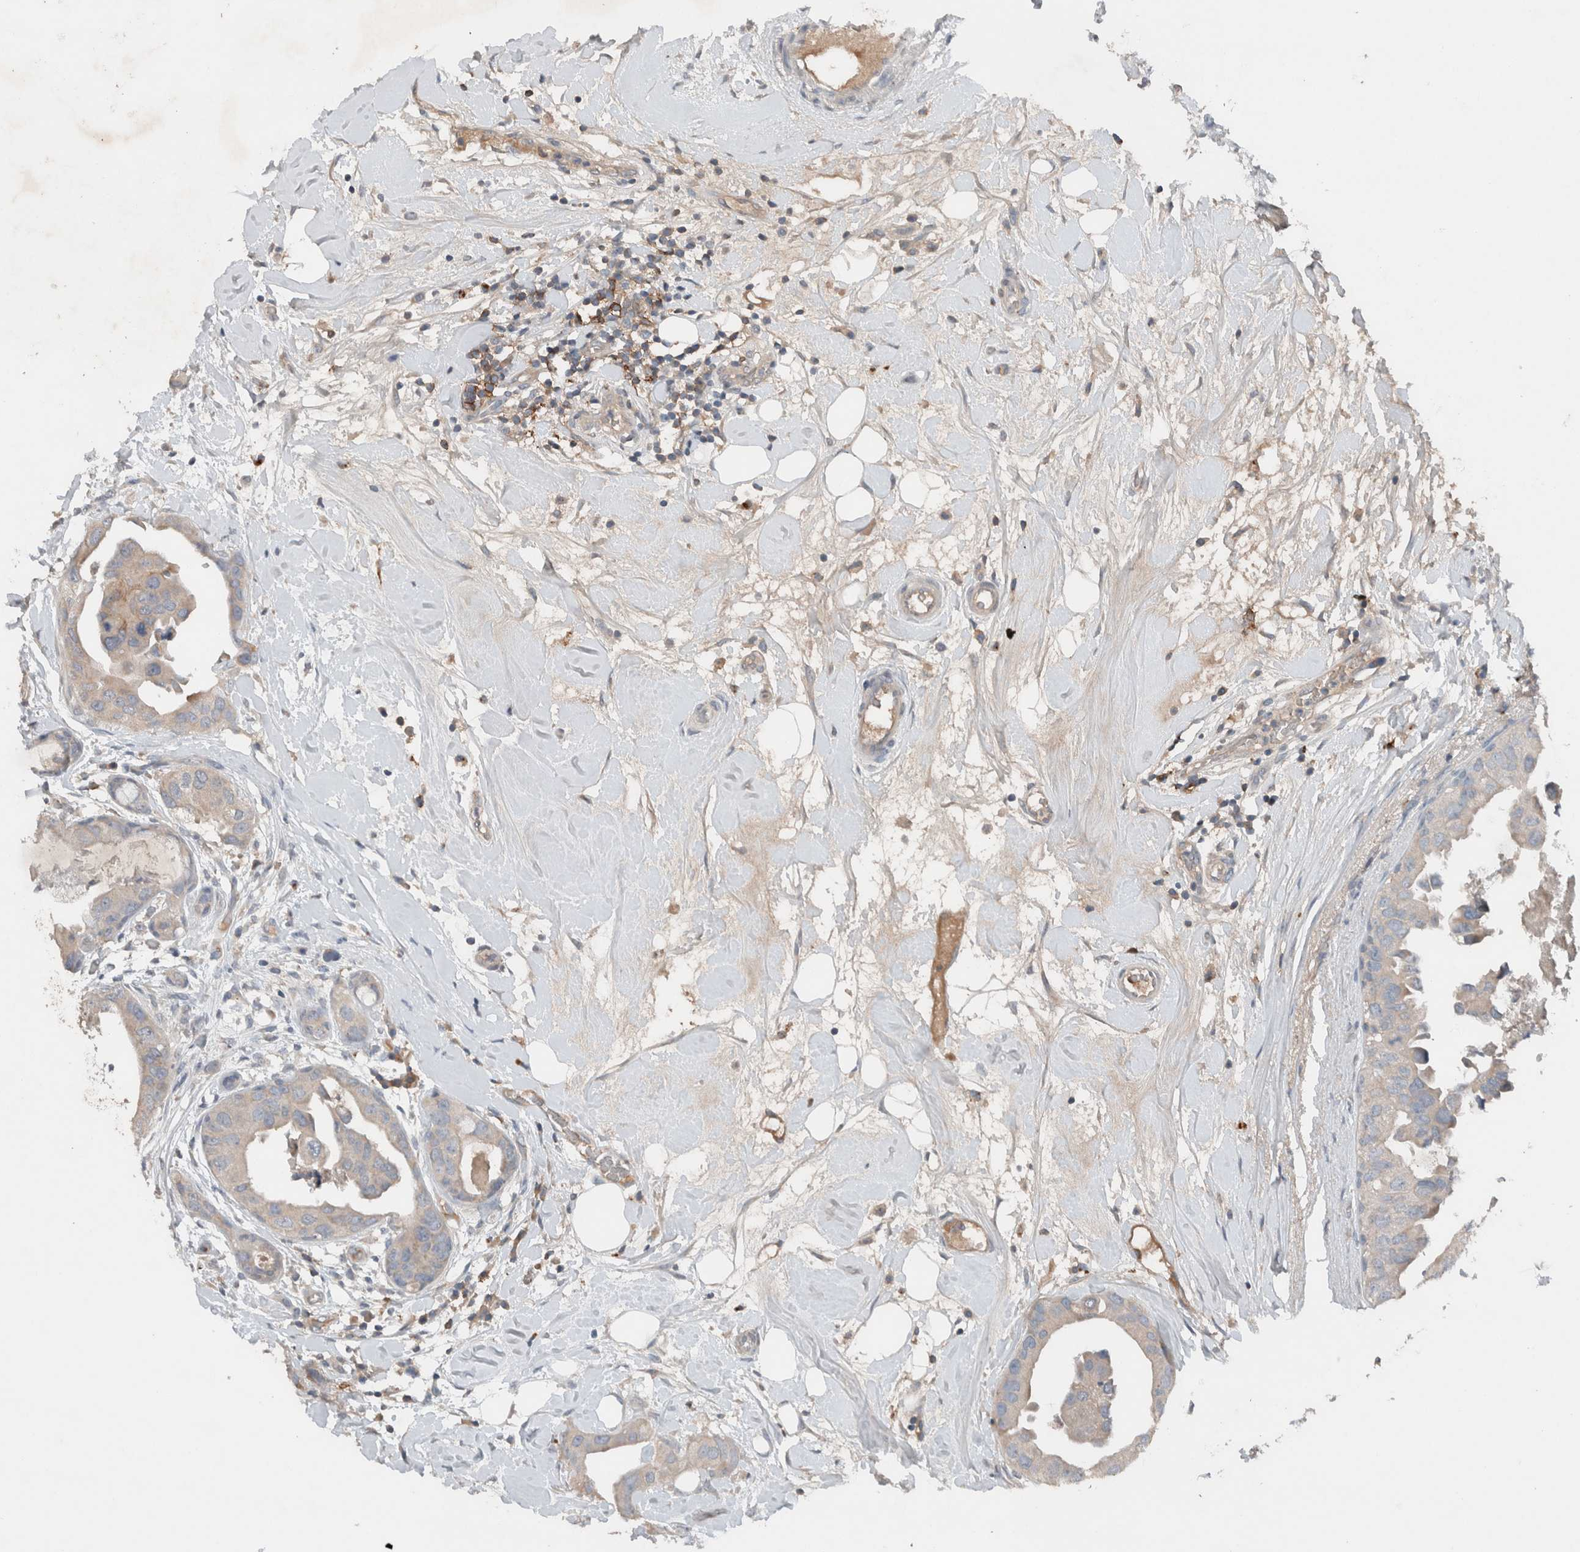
{"staining": {"intensity": "negative", "quantity": "none", "location": "none"}, "tissue": "breast cancer", "cell_type": "Tumor cells", "image_type": "cancer", "snomed": [{"axis": "morphology", "description": "Duct carcinoma"}, {"axis": "topography", "description": "Breast"}], "caption": "A micrograph of human breast cancer (invasive ductal carcinoma) is negative for staining in tumor cells.", "gene": "UGCG", "patient": {"sex": "female", "age": 40}}